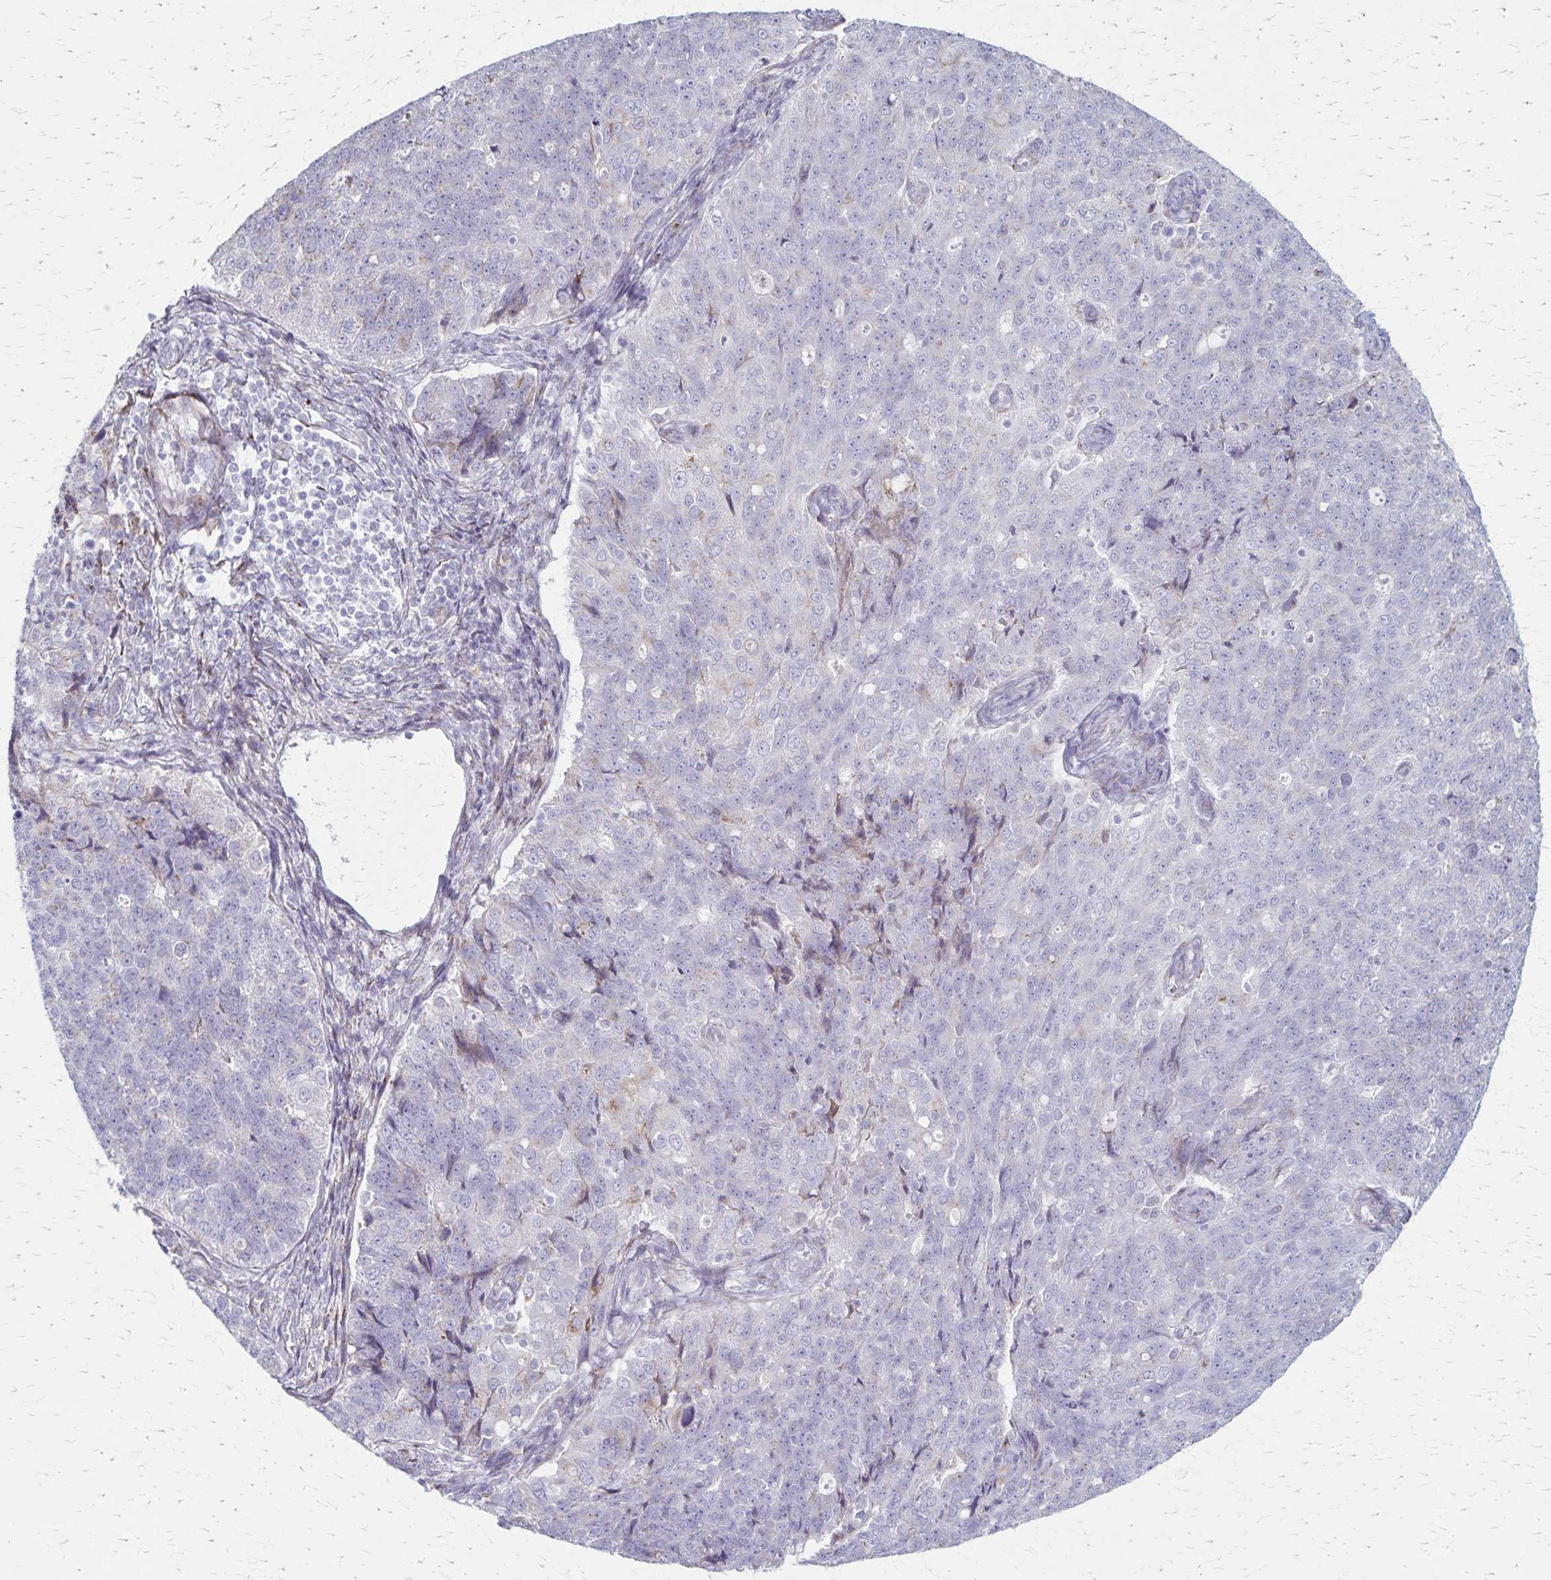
{"staining": {"intensity": "negative", "quantity": "none", "location": "none"}, "tissue": "endometrial cancer", "cell_type": "Tumor cells", "image_type": "cancer", "snomed": [{"axis": "morphology", "description": "Adenocarcinoma, NOS"}, {"axis": "topography", "description": "Endometrium"}], "caption": "An IHC micrograph of adenocarcinoma (endometrial) is shown. There is no staining in tumor cells of adenocarcinoma (endometrial).", "gene": "MCFD2", "patient": {"sex": "female", "age": 43}}